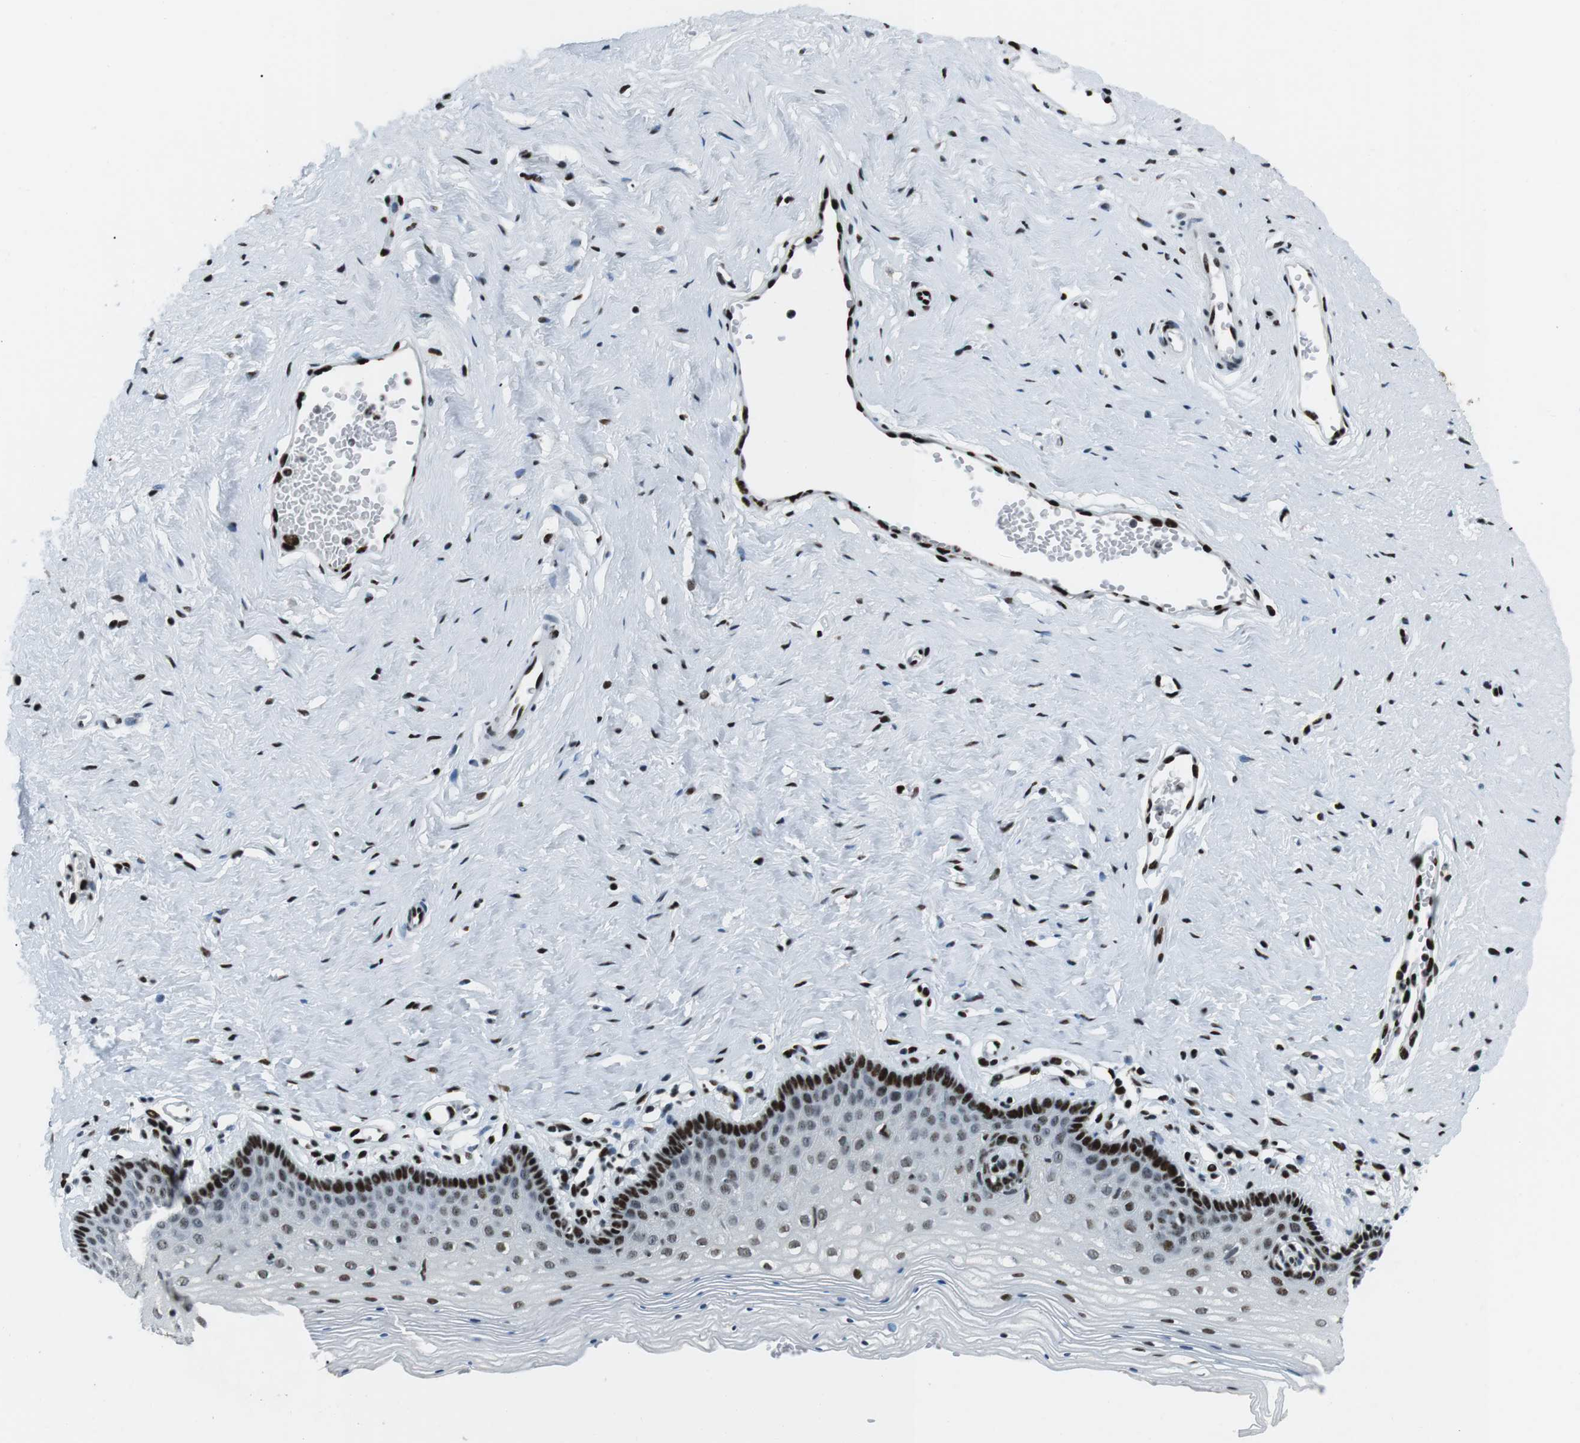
{"staining": {"intensity": "strong", "quantity": "25%-75%", "location": "nuclear"}, "tissue": "vagina", "cell_type": "Squamous epithelial cells", "image_type": "normal", "snomed": [{"axis": "morphology", "description": "Normal tissue, NOS"}, {"axis": "topography", "description": "Vagina"}], "caption": "Vagina was stained to show a protein in brown. There is high levels of strong nuclear expression in approximately 25%-75% of squamous epithelial cells. (Stains: DAB in brown, nuclei in blue, Microscopy: brightfield microscopy at high magnification).", "gene": "PML", "patient": {"sex": "female", "age": 32}}